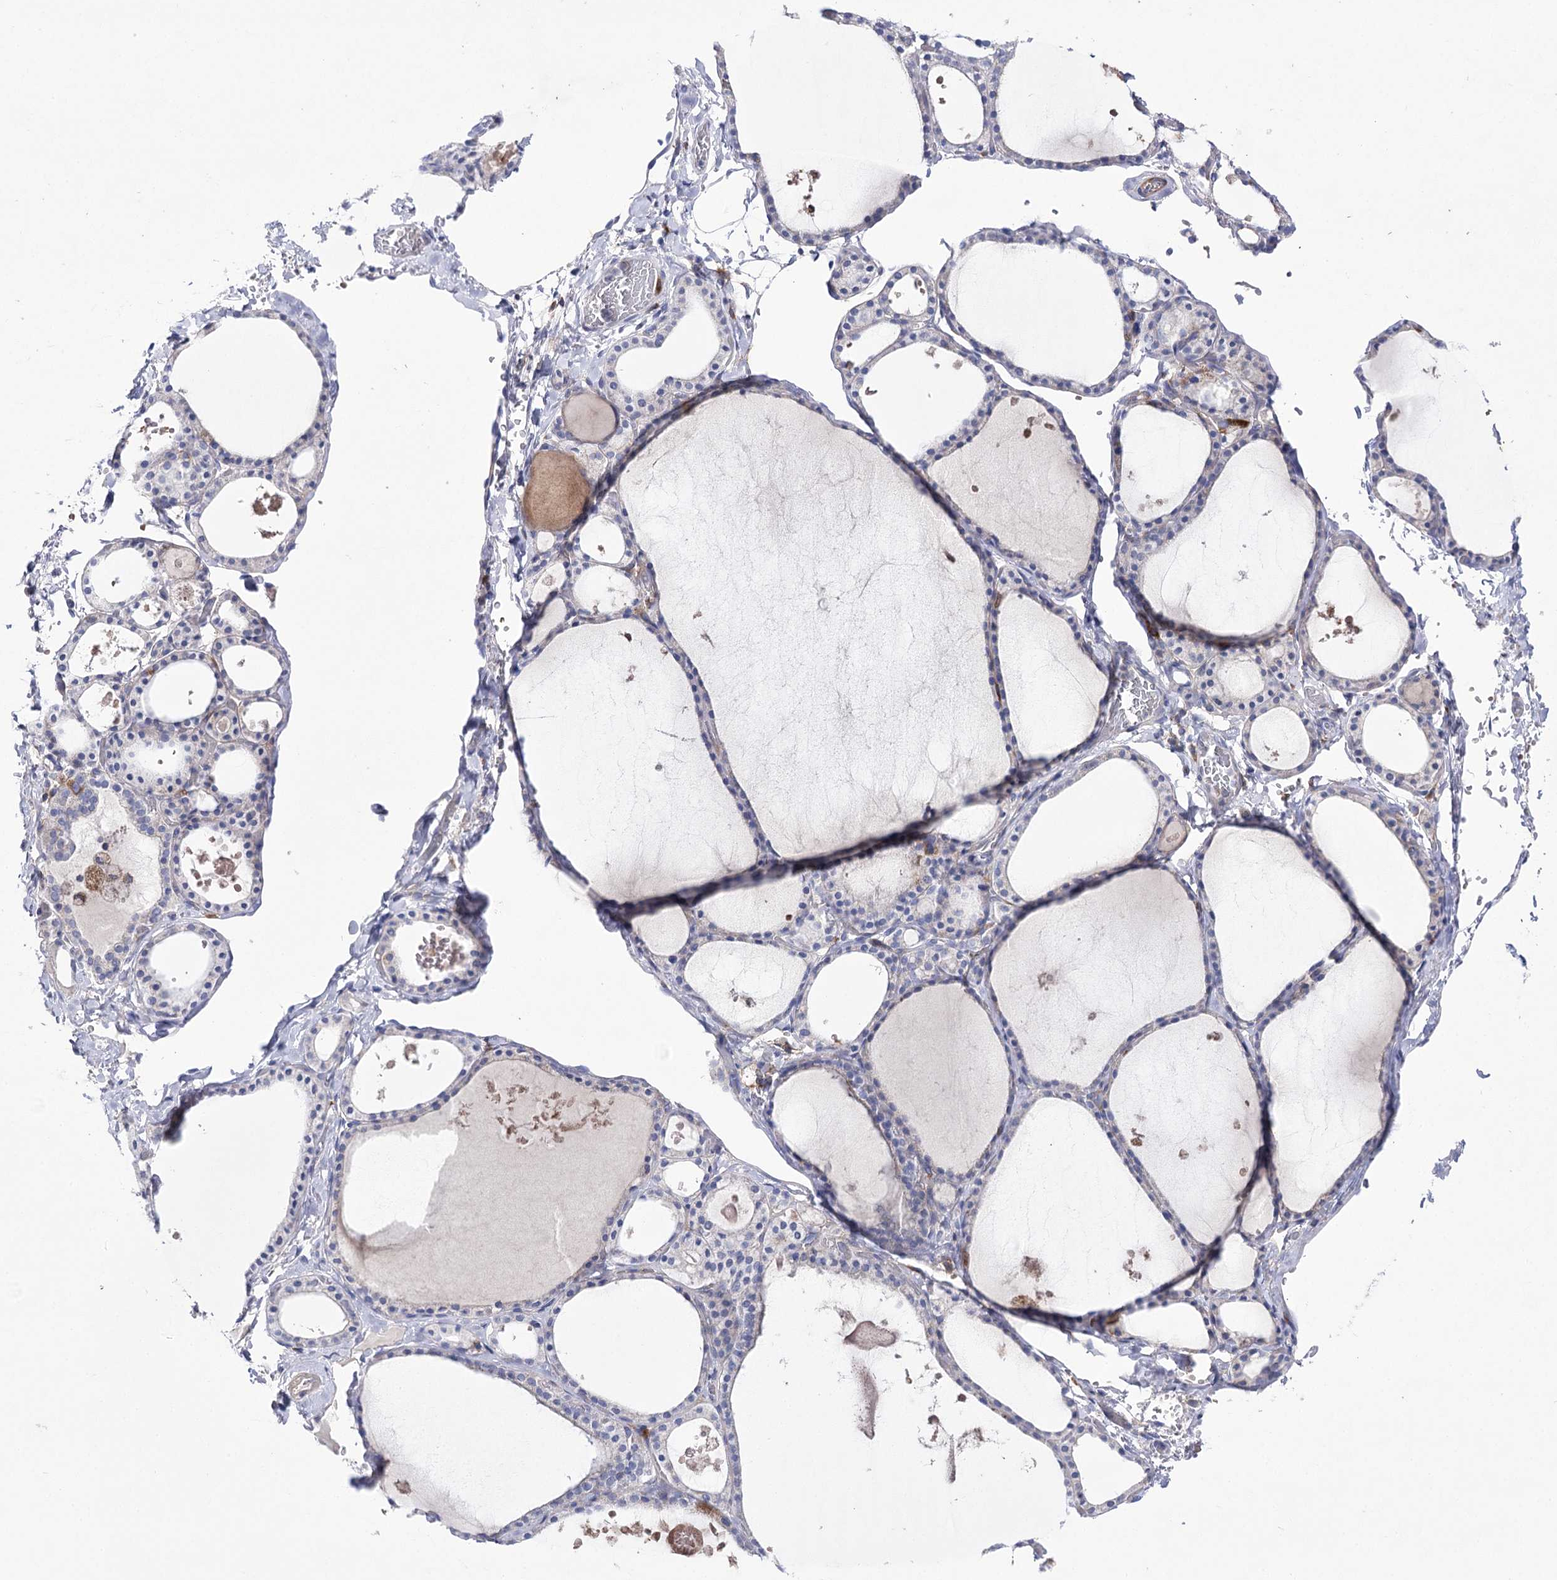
{"staining": {"intensity": "negative", "quantity": "none", "location": "none"}, "tissue": "thyroid gland", "cell_type": "Glandular cells", "image_type": "normal", "snomed": [{"axis": "morphology", "description": "Normal tissue, NOS"}, {"axis": "topography", "description": "Thyroid gland"}], "caption": "High power microscopy photomicrograph of an IHC micrograph of normal thyroid gland, revealing no significant staining in glandular cells. (DAB (3,3'-diaminobenzidine) immunohistochemistry (IHC), high magnification).", "gene": "COX15", "patient": {"sex": "male", "age": 56}}